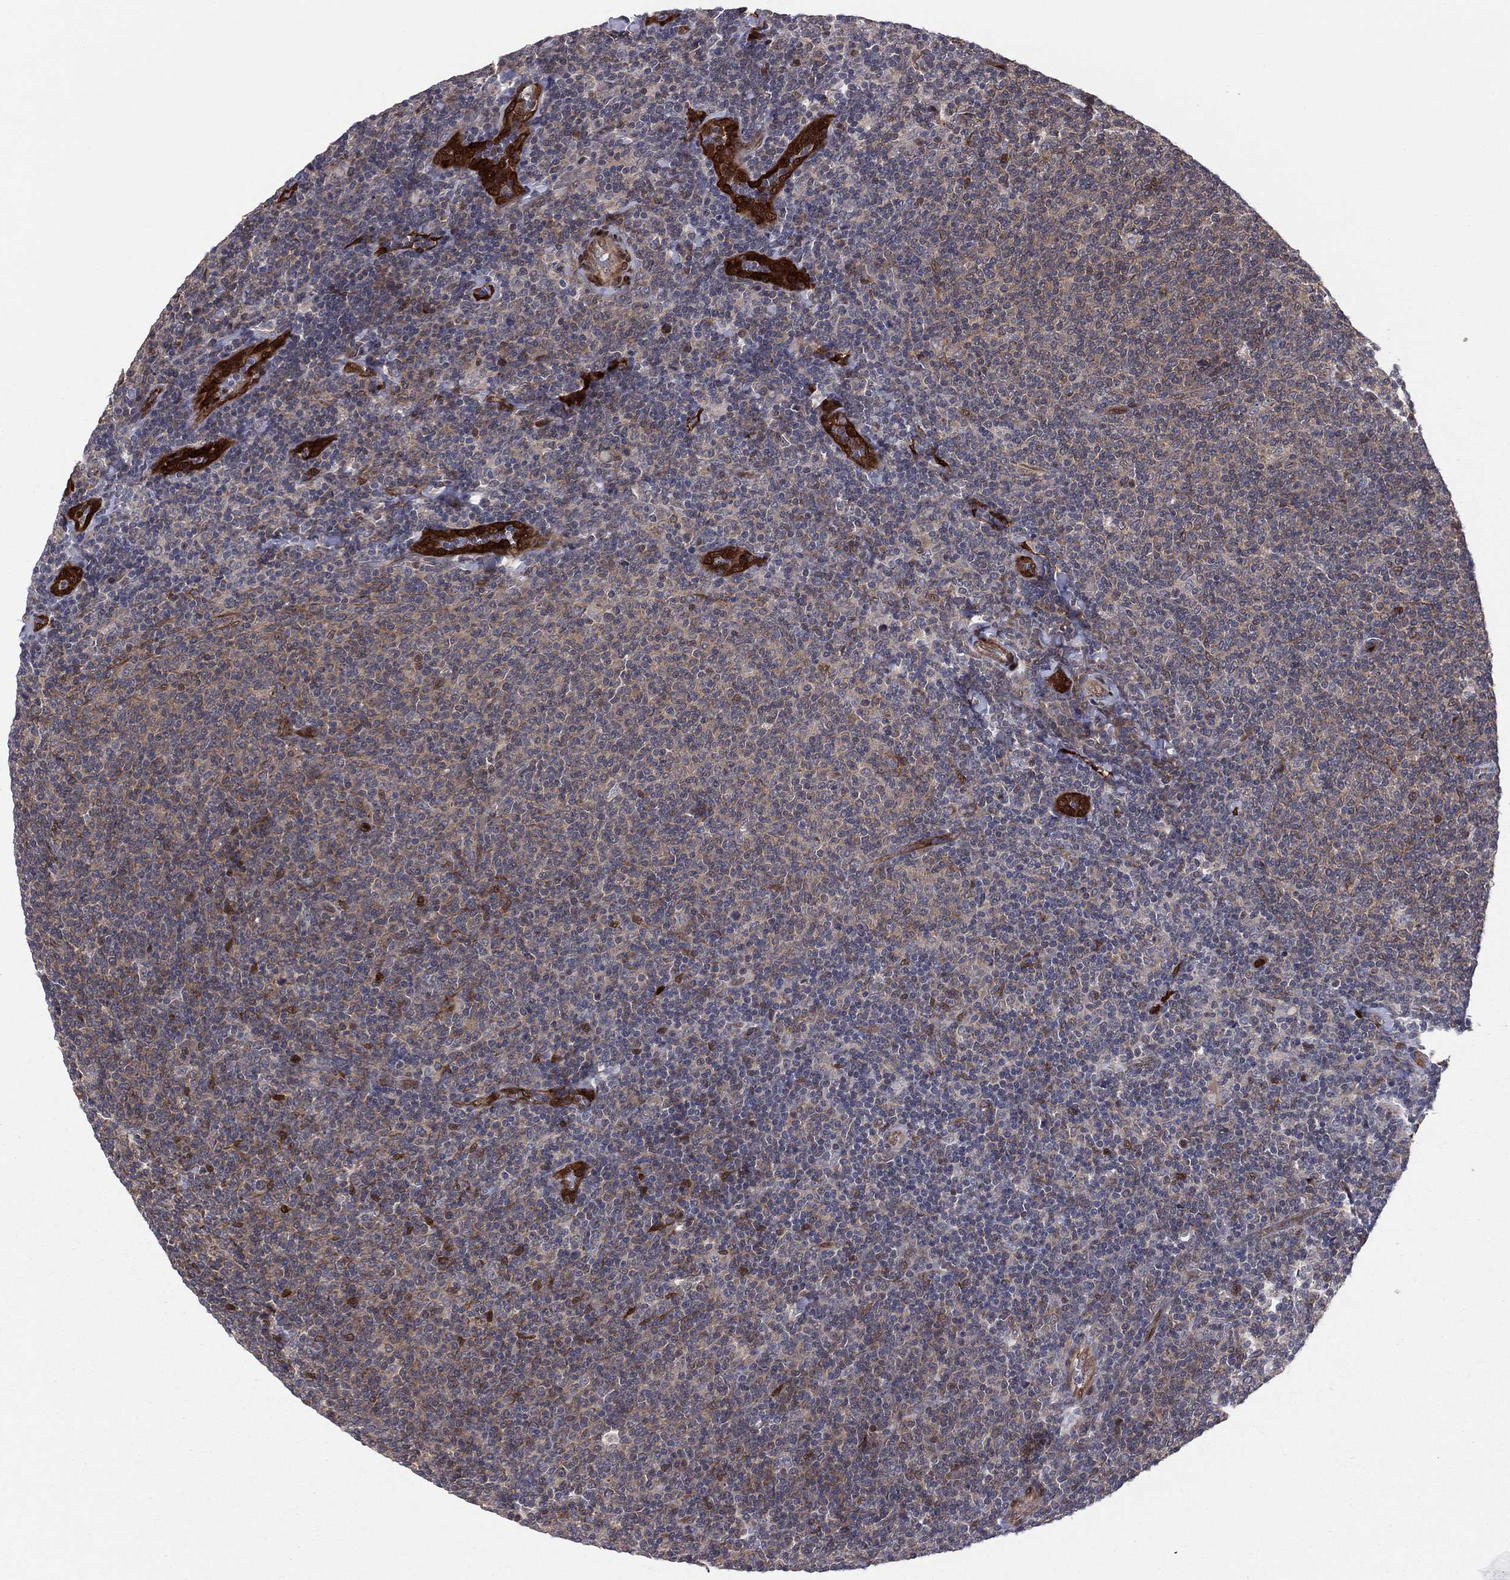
{"staining": {"intensity": "negative", "quantity": "none", "location": "none"}, "tissue": "lymphoma", "cell_type": "Tumor cells", "image_type": "cancer", "snomed": [{"axis": "morphology", "description": "Malignant lymphoma, non-Hodgkin's type, Low grade"}, {"axis": "topography", "description": "Lymph node"}], "caption": "A micrograph of human malignant lymphoma, non-Hodgkin's type (low-grade) is negative for staining in tumor cells.", "gene": "SNCG", "patient": {"sex": "male", "age": 52}}